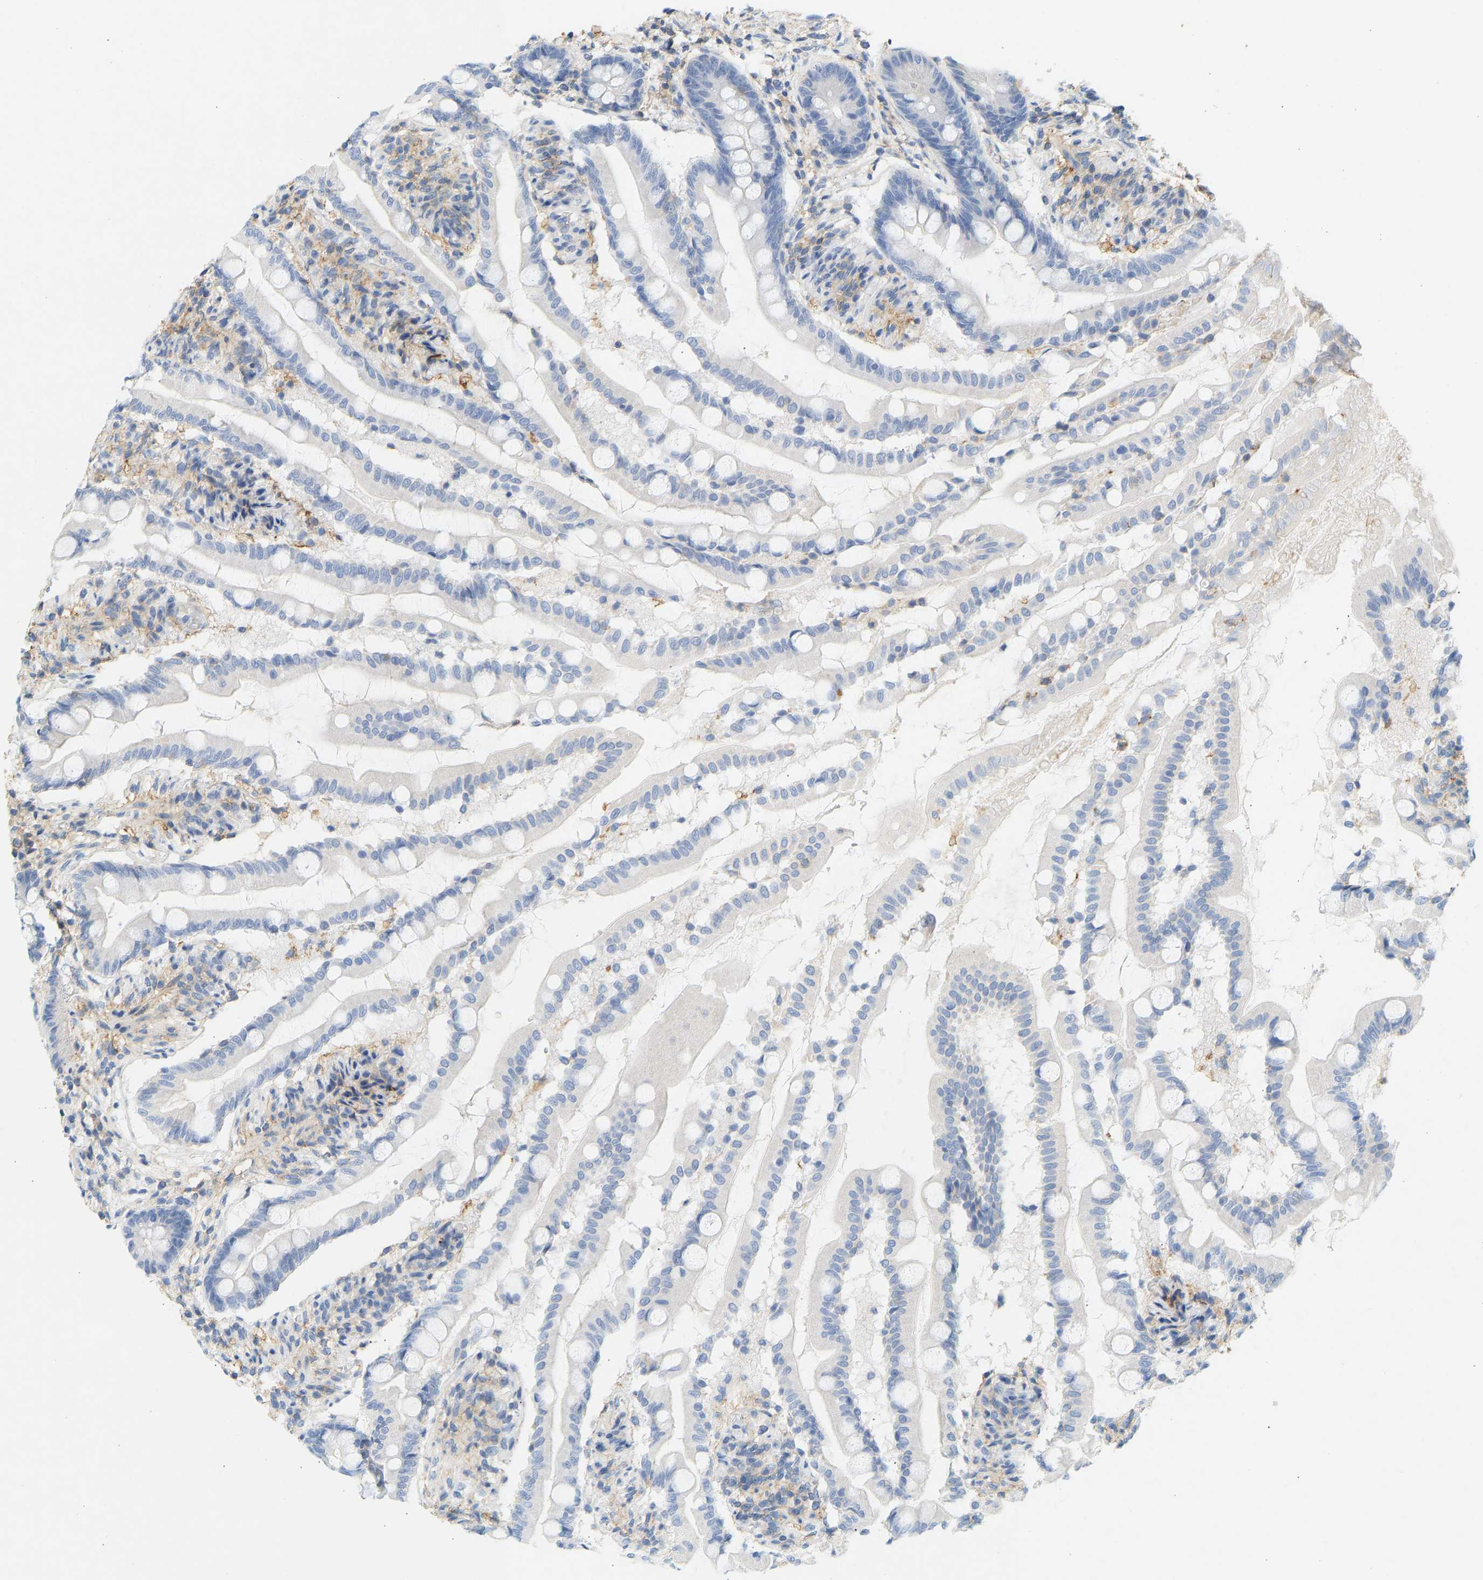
{"staining": {"intensity": "negative", "quantity": "none", "location": "none"}, "tissue": "small intestine", "cell_type": "Glandular cells", "image_type": "normal", "snomed": [{"axis": "morphology", "description": "Normal tissue, NOS"}, {"axis": "topography", "description": "Small intestine"}], "caption": "Immunohistochemical staining of benign human small intestine displays no significant staining in glandular cells. (DAB IHC visualized using brightfield microscopy, high magnification).", "gene": "BVES", "patient": {"sex": "female", "age": 56}}